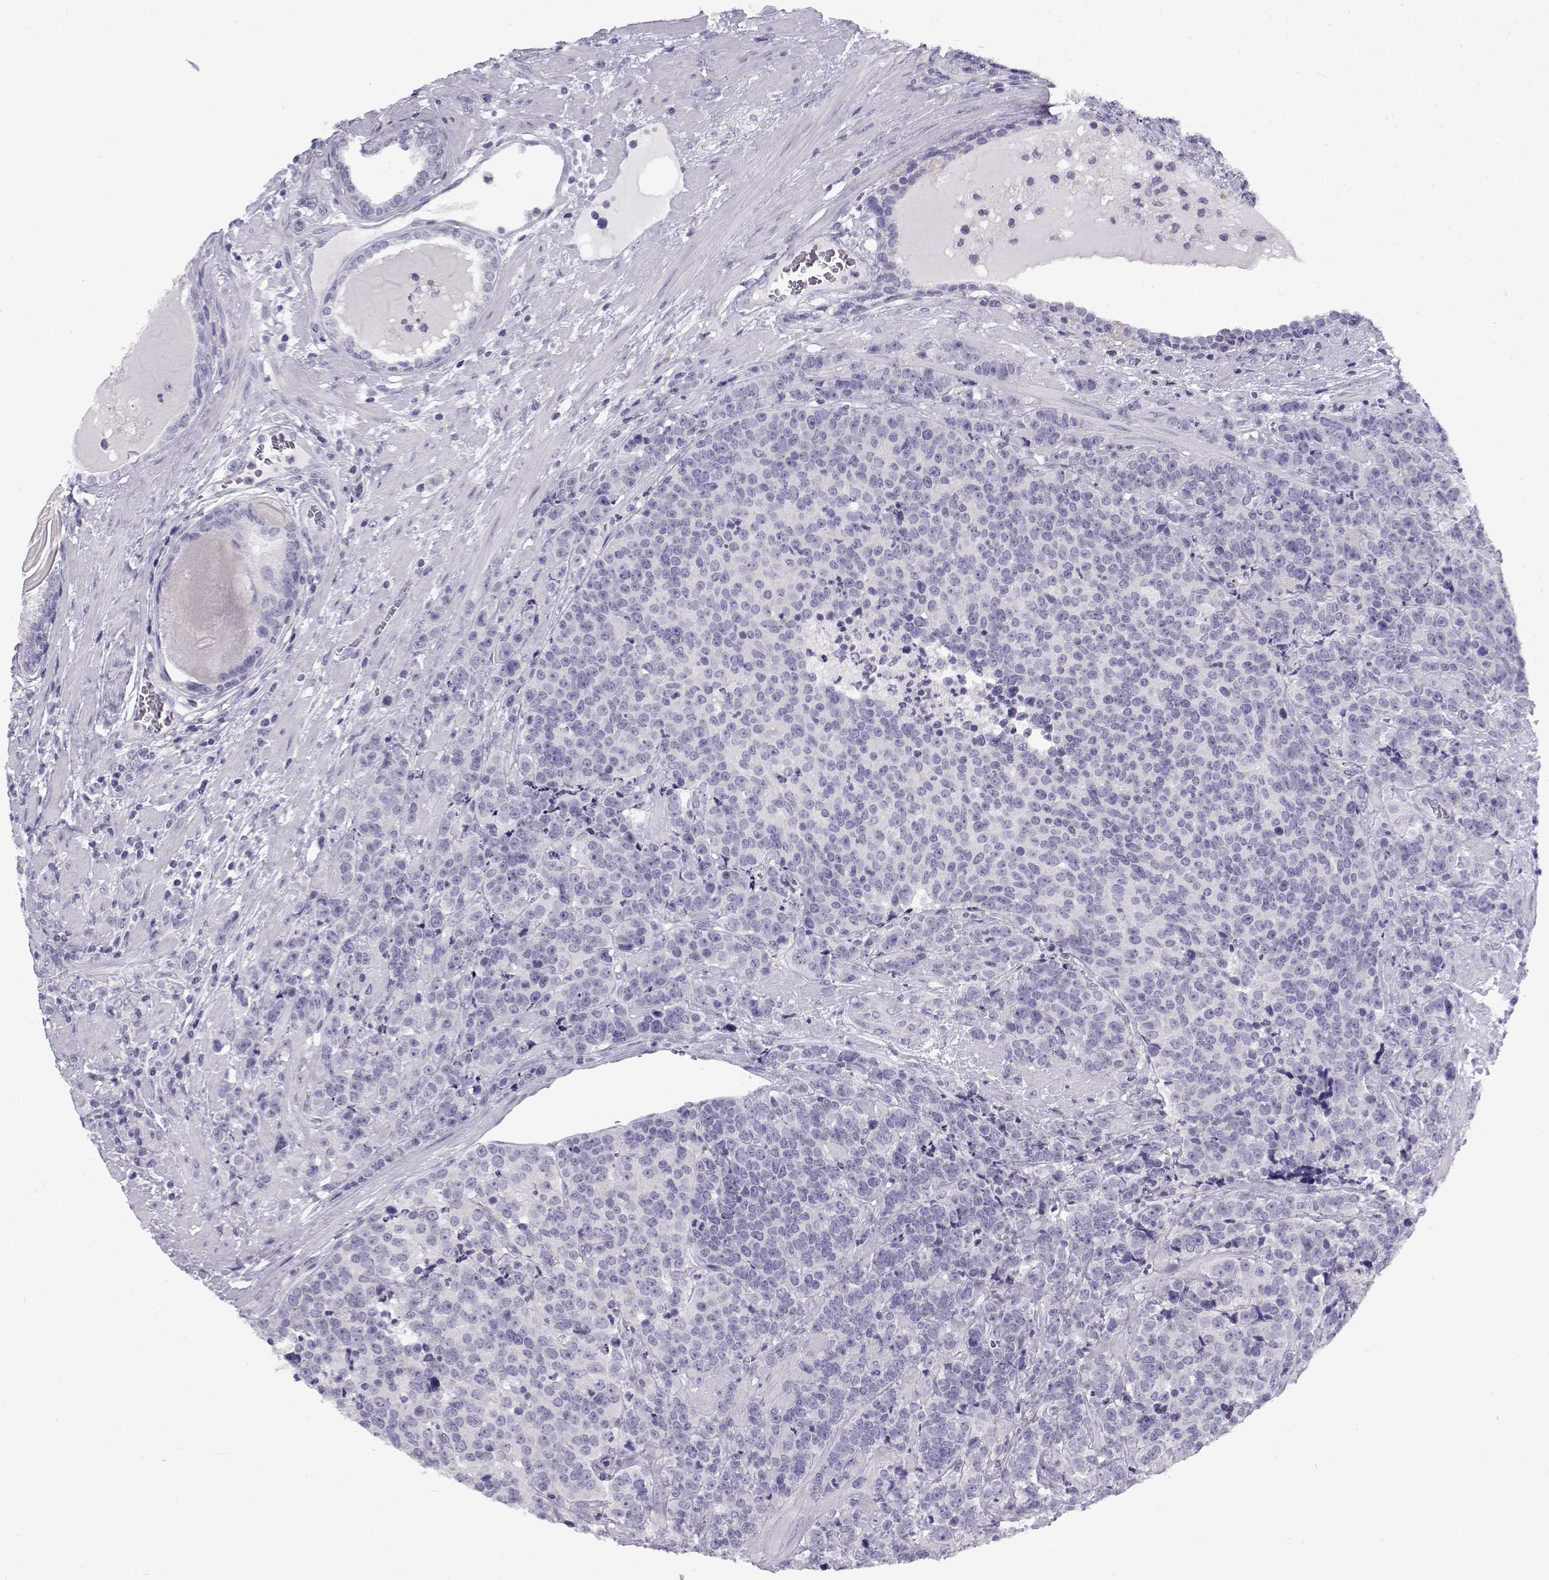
{"staining": {"intensity": "negative", "quantity": "none", "location": "none"}, "tissue": "prostate cancer", "cell_type": "Tumor cells", "image_type": "cancer", "snomed": [{"axis": "morphology", "description": "Adenocarcinoma, NOS"}, {"axis": "topography", "description": "Prostate"}], "caption": "Immunohistochemistry photomicrograph of human prostate cancer (adenocarcinoma) stained for a protein (brown), which shows no positivity in tumor cells.", "gene": "FAM166A", "patient": {"sex": "male", "age": 67}}